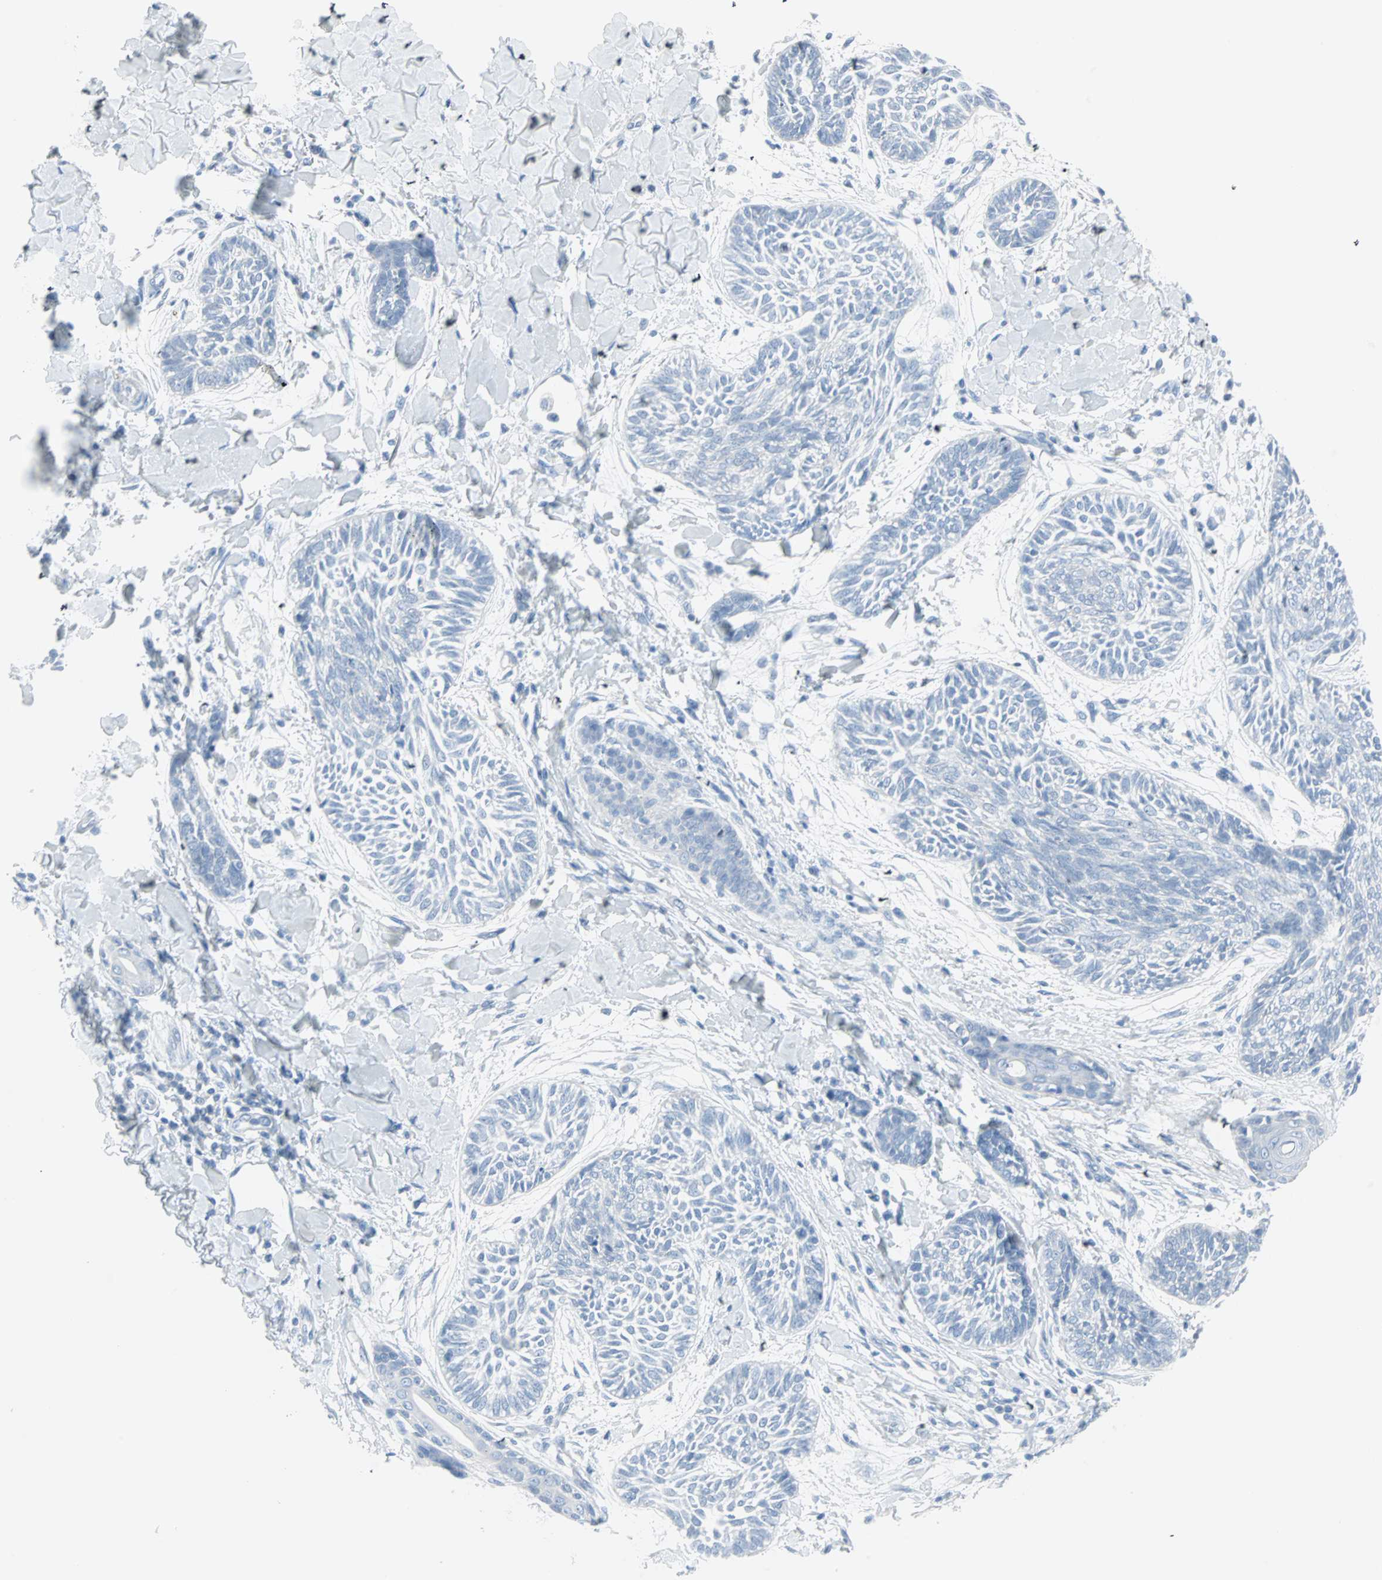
{"staining": {"intensity": "negative", "quantity": "none", "location": "none"}, "tissue": "skin cancer", "cell_type": "Tumor cells", "image_type": "cancer", "snomed": [{"axis": "morphology", "description": "Papilloma, NOS"}, {"axis": "morphology", "description": "Basal cell carcinoma"}, {"axis": "topography", "description": "Skin"}], "caption": "High power microscopy histopathology image of an IHC image of skin papilloma, revealing no significant staining in tumor cells.", "gene": "STX1A", "patient": {"sex": "male", "age": 87}}